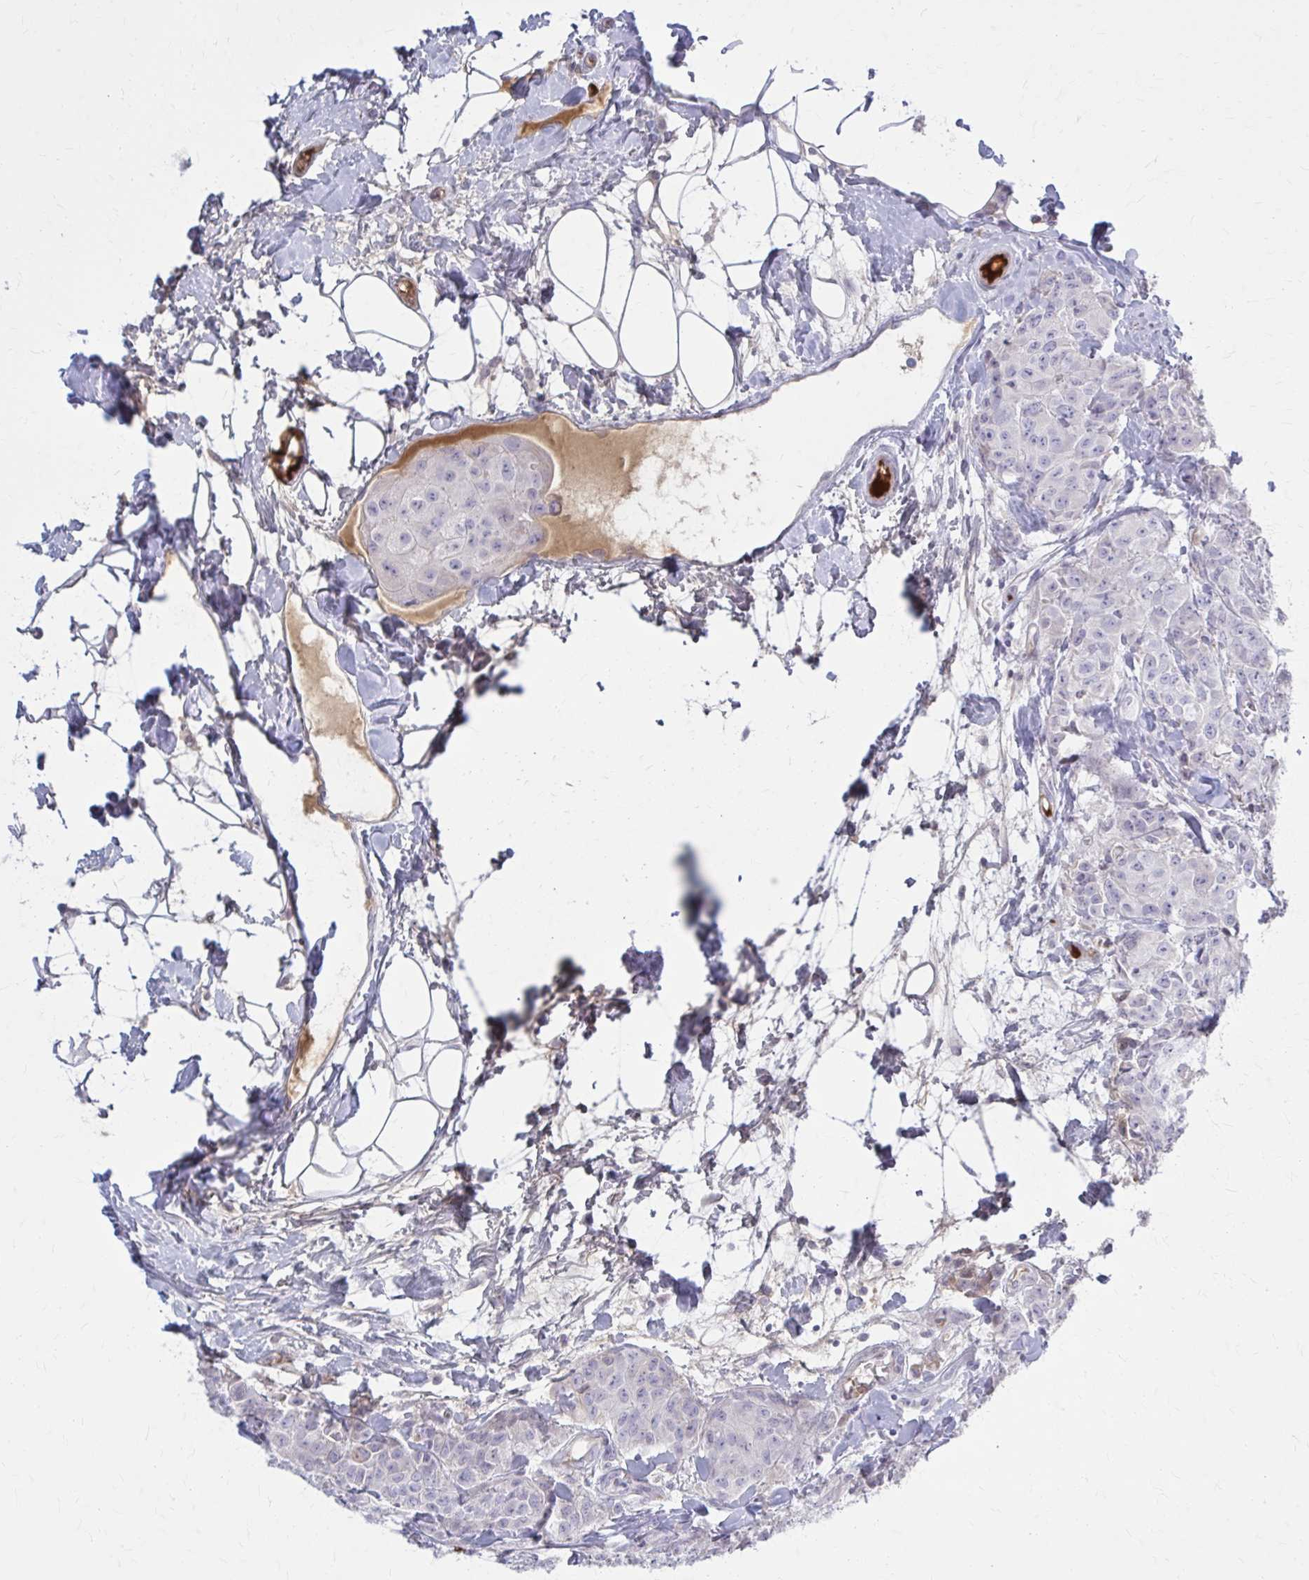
{"staining": {"intensity": "negative", "quantity": "none", "location": "none"}, "tissue": "breast cancer", "cell_type": "Tumor cells", "image_type": "cancer", "snomed": [{"axis": "morphology", "description": "Duct carcinoma"}, {"axis": "topography", "description": "Breast"}], "caption": "High magnification brightfield microscopy of breast intraductal carcinoma stained with DAB (brown) and counterstained with hematoxylin (blue): tumor cells show no significant expression.", "gene": "SERPIND1", "patient": {"sex": "female", "age": 43}}